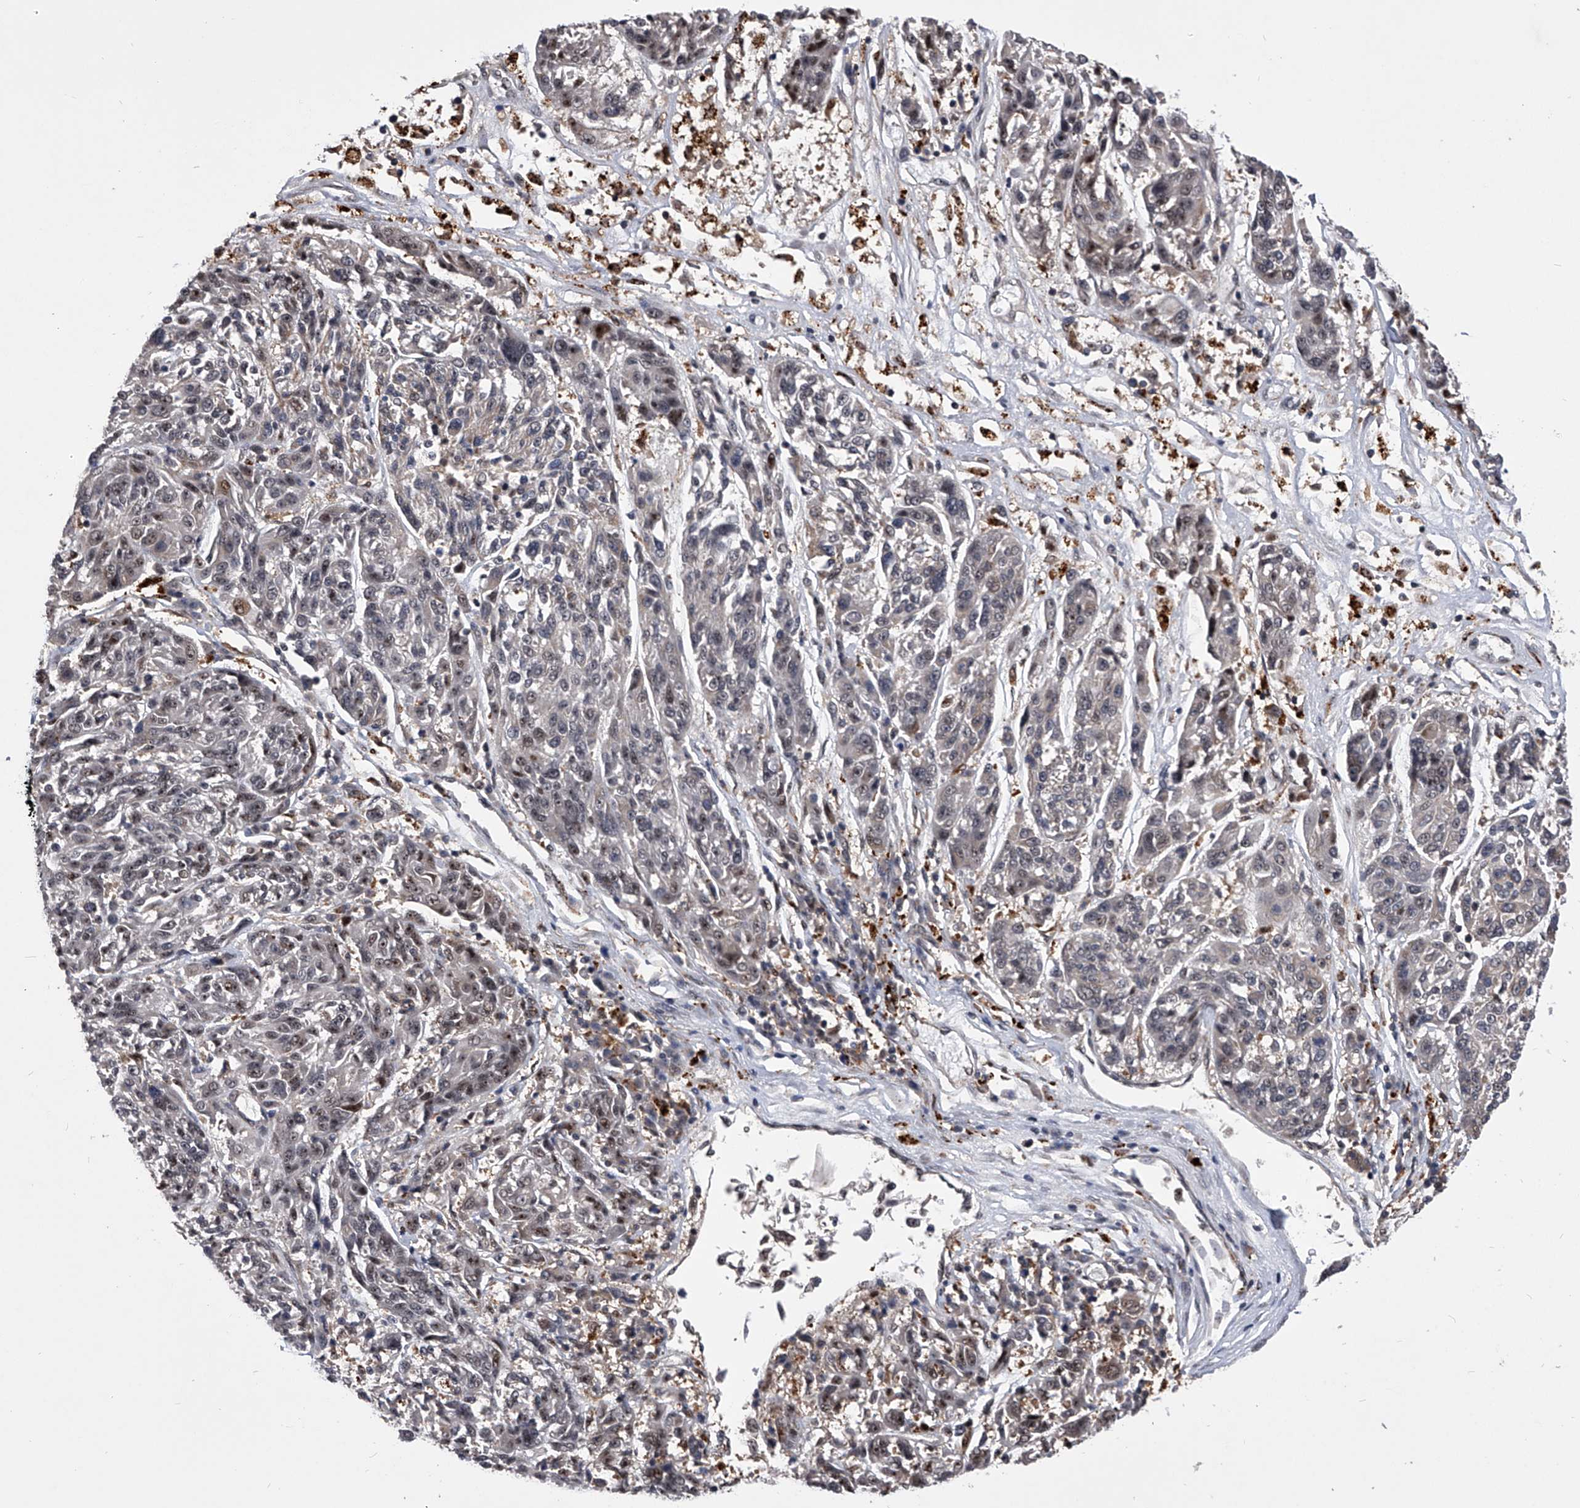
{"staining": {"intensity": "weak", "quantity": "<25%", "location": "nuclear"}, "tissue": "melanoma", "cell_type": "Tumor cells", "image_type": "cancer", "snomed": [{"axis": "morphology", "description": "Malignant melanoma, NOS"}, {"axis": "topography", "description": "Skin"}], "caption": "The image shows no significant positivity in tumor cells of melanoma. (Stains: DAB immunohistochemistry with hematoxylin counter stain, Microscopy: brightfield microscopy at high magnification).", "gene": "CMTR1", "patient": {"sex": "male", "age": 53}}